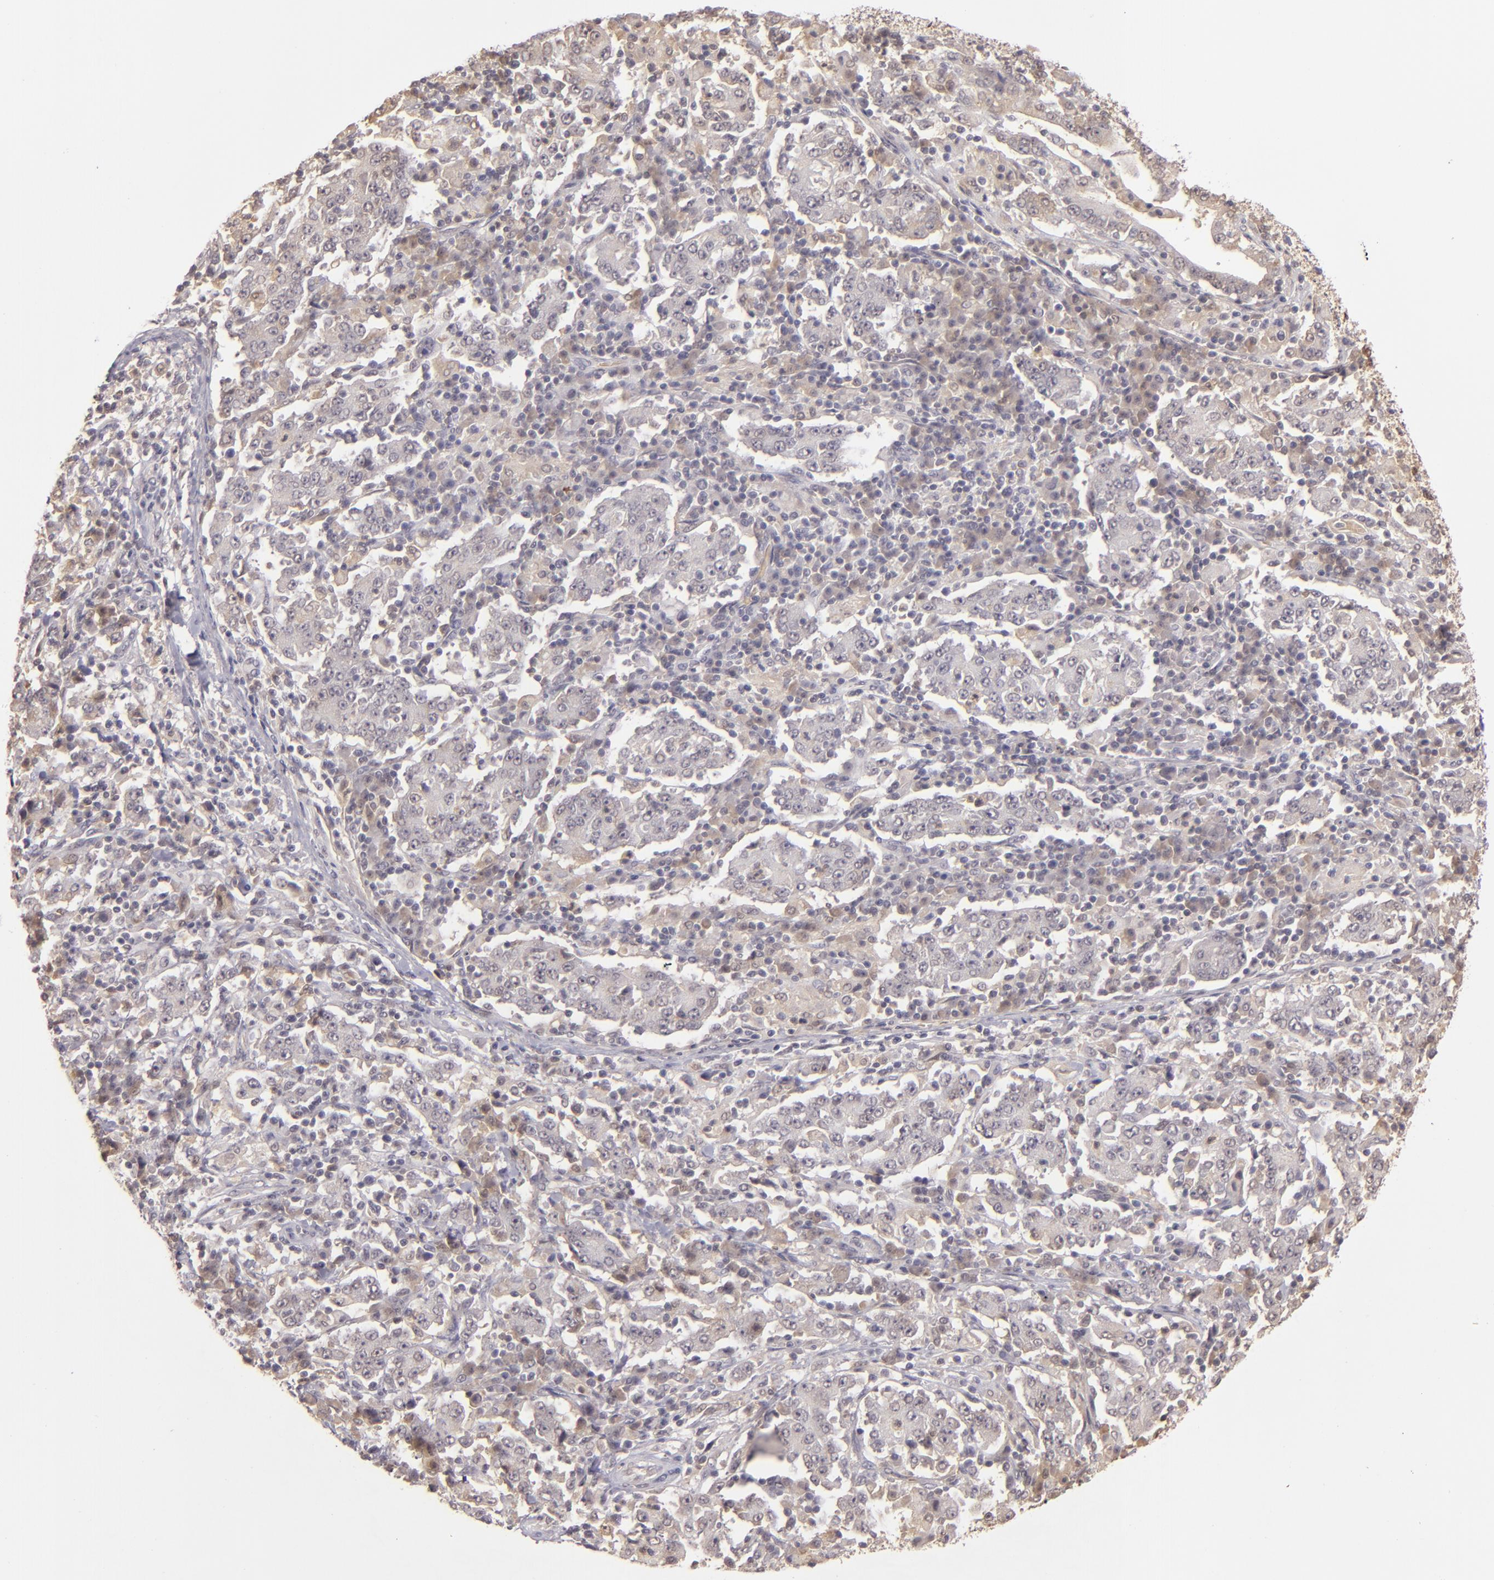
{"staining": {"intensity": "weak", "quantity": ">75%", "location": "cytoplasmic/membranous"}, "tissue": "stomach cancer", "cell_type": "Tumor cells", "image_type": "cancer", "snomed": [{"axis": "morphology", "description": "Normal tissue, NOS"}, {"axis": "morphology", "description": "Adenocarcinoma, NOS"}, {"axis": "topography", "description": "Stomach, upper"}, {"axis": "topography", "description": "Stomach"}], "caption": "A high-resolution histopathology image shows immunohistochemistry staining of stomach adenocarcinoma, which displays weak cytoplasmic/membranous expression in approximately >75% of tumor cells.", "gene": "LRG1", "patient": {"sex": "male", "age": 59}}